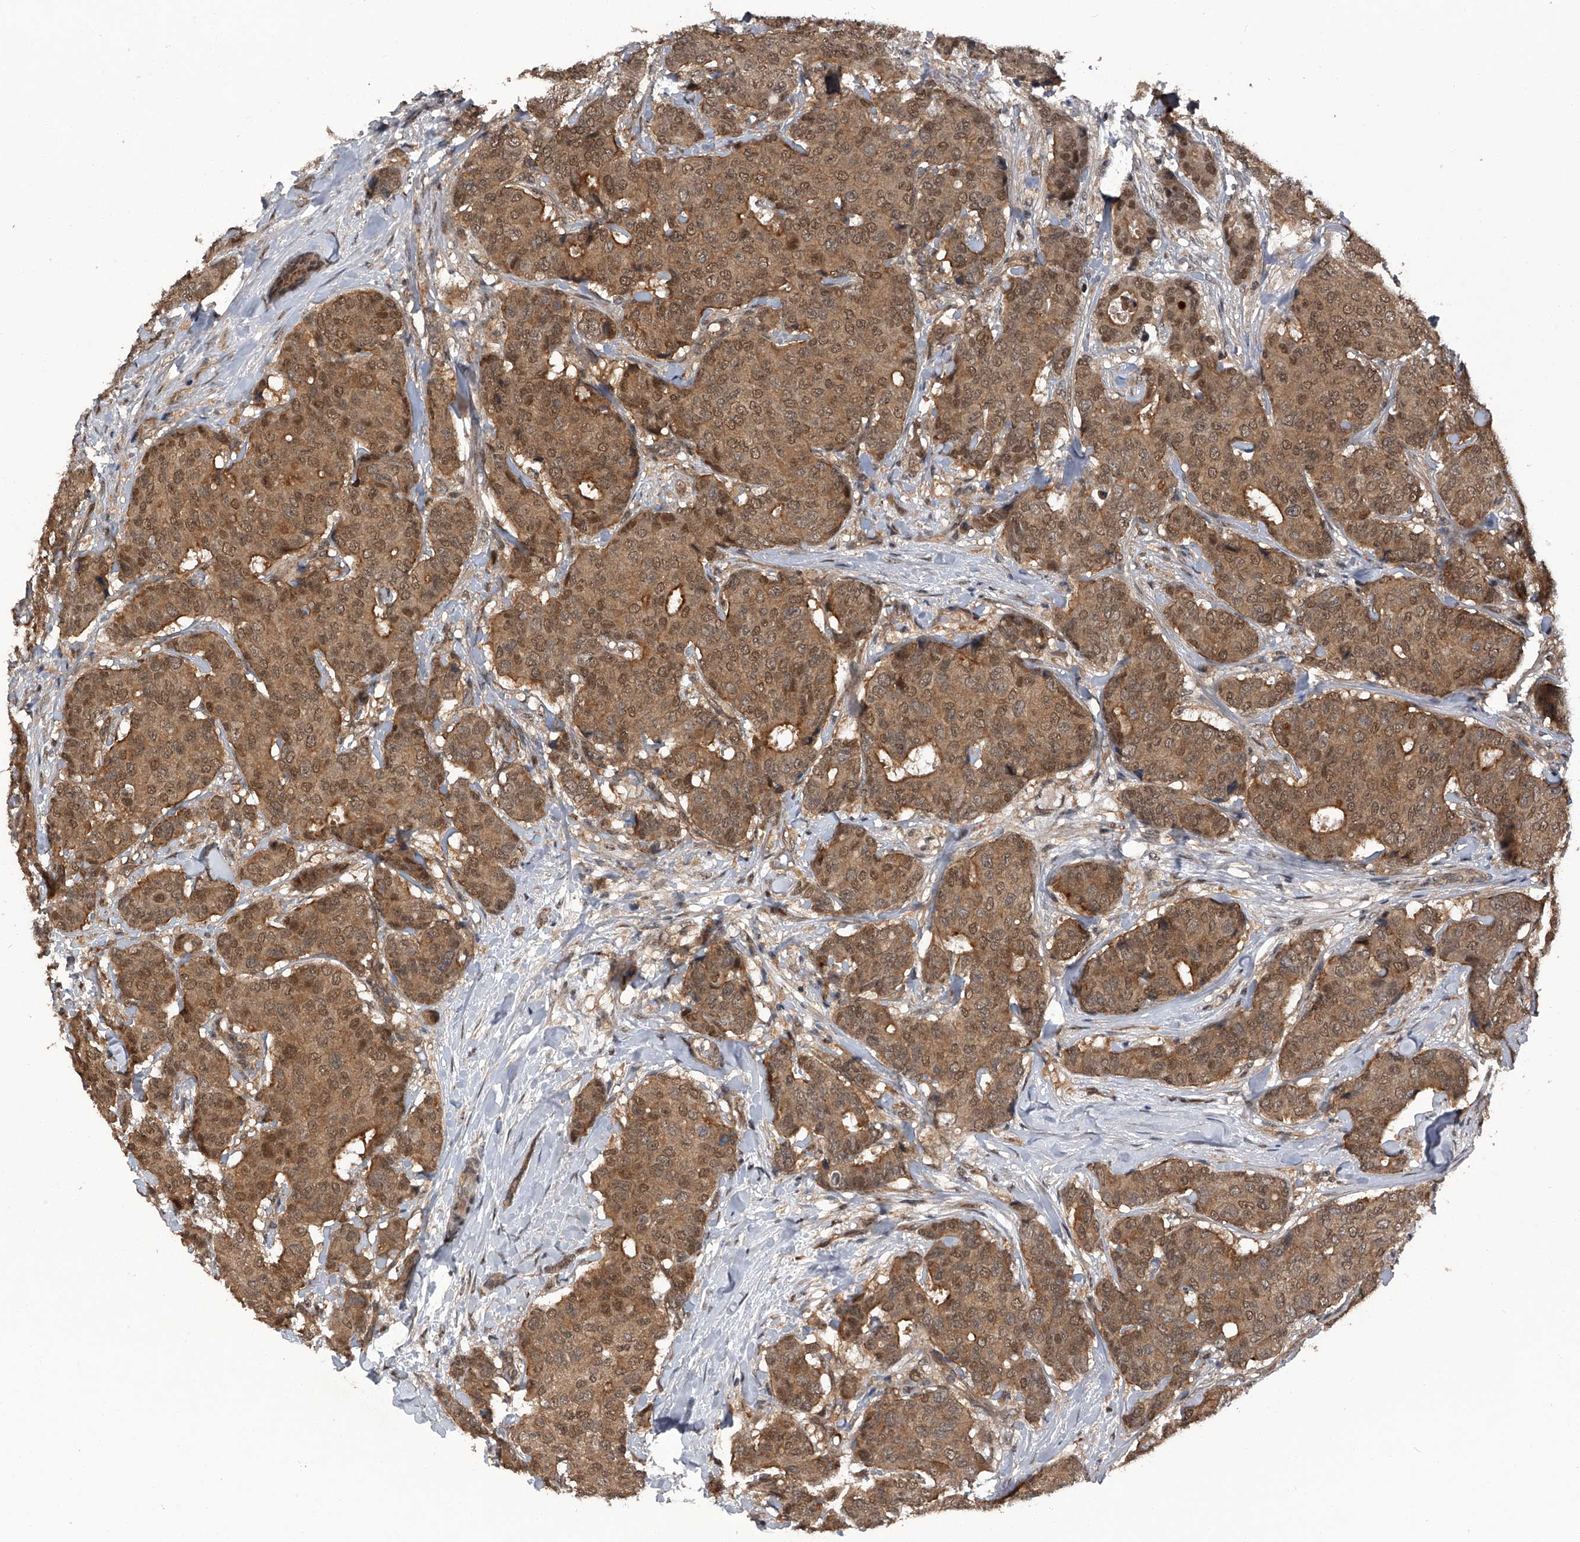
{"staining": {"intensity": "moderate", "quantity": ">75%", "location": "cytoplasmic/membranous,nuclear"}, "tissue": "breast cancer", "cell_type": "Tumor cells", "image_type": "cancer", "snomed": [{"axis": "morphology", "description": "Duct carcinoma"}, {"axis": "topography", "description": "Breast"}], "caption": "Immunohistochemistry micrograph of neoplastic tissue: breast cancer (invasive ductal carcinoma) stained using immunohistochemistry (IHC) displays medium levels of moderate protein expression localized specifically in the cytoplasmic/membranous and nuclear of tumor cells, appearing as a cytoplasmic/membranous and nuclear brown color.", "gene": "SLC12A8", "patient": {"sex": "female", "age": 75}}